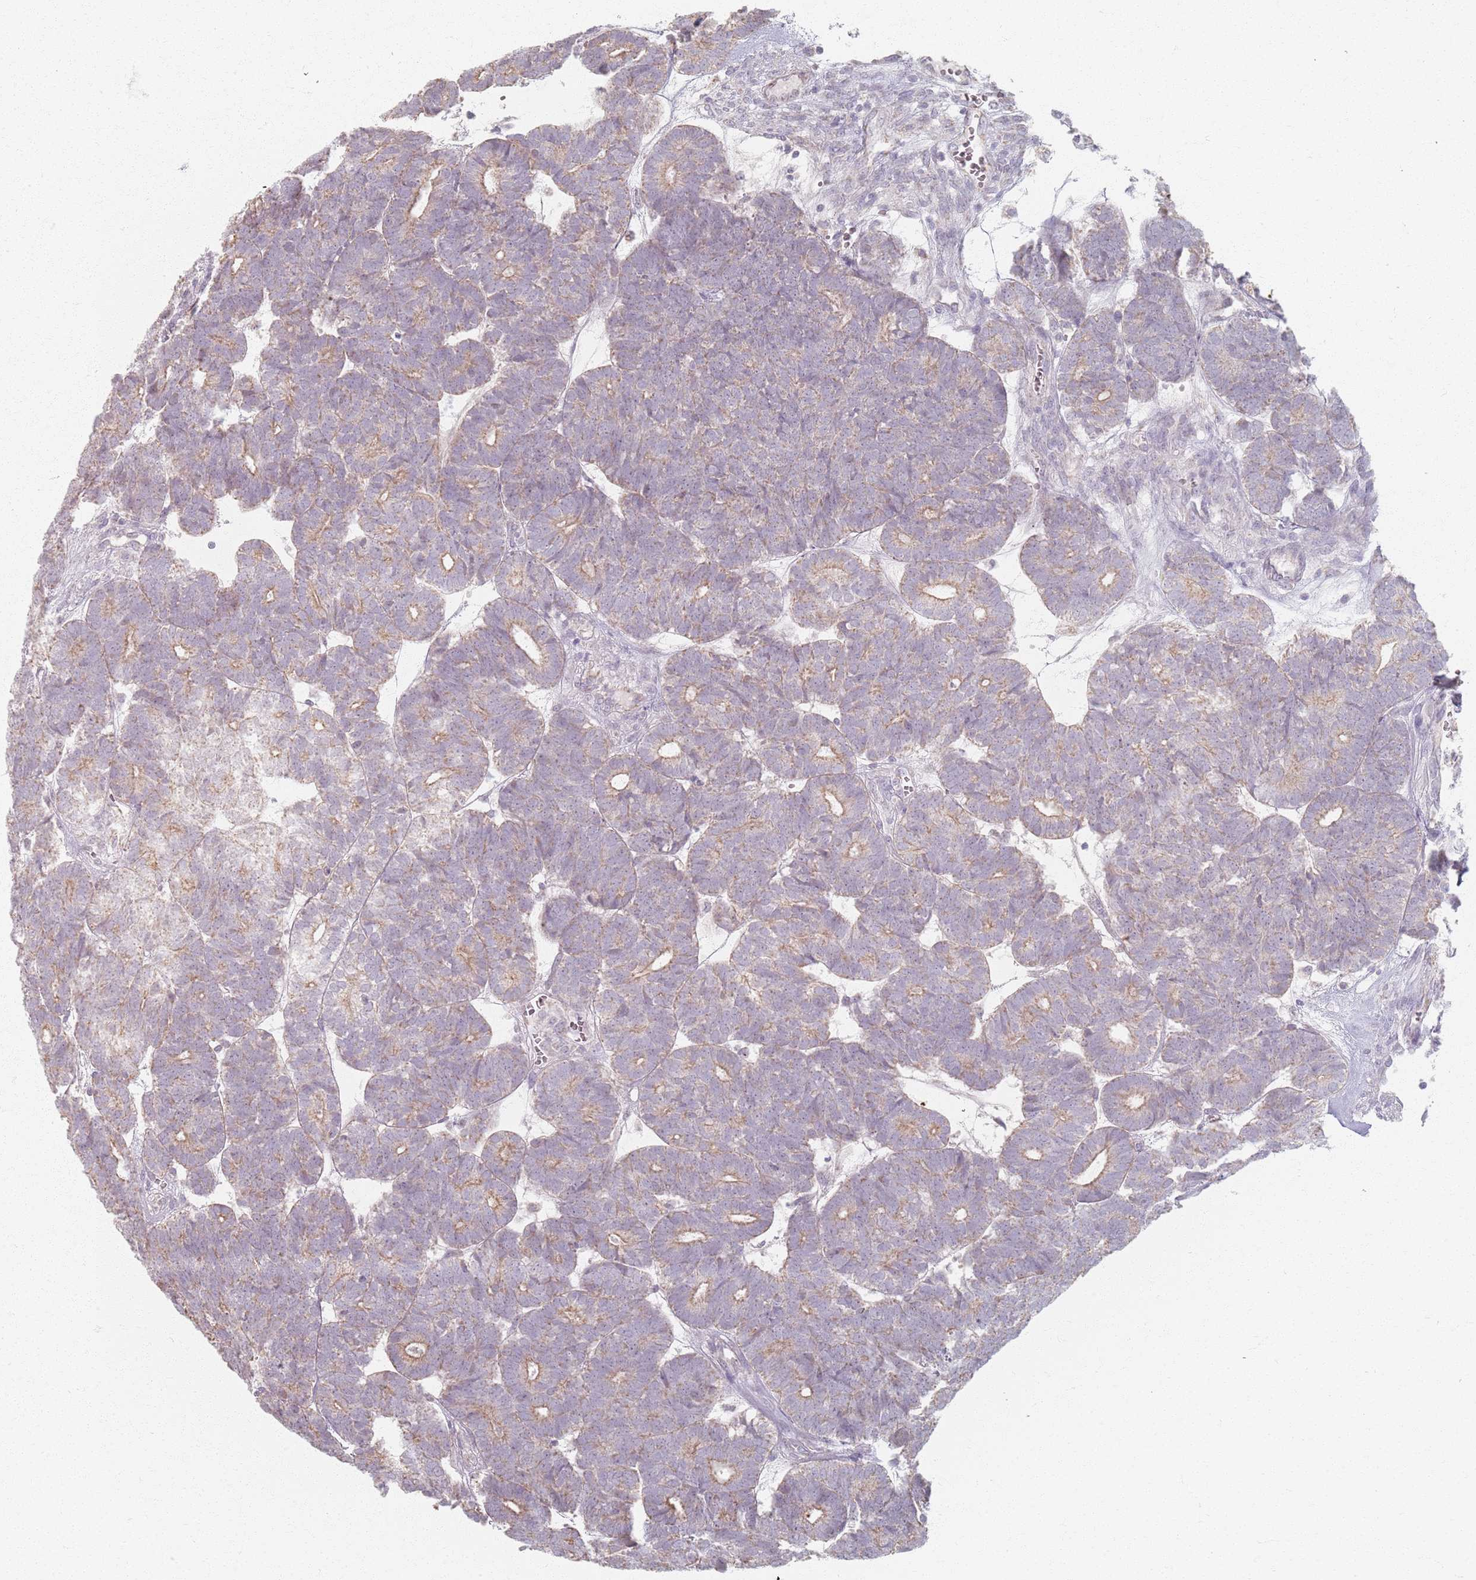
{"staining": {"intensity": "weak", "quantity": "25%-75%", "location": "cytoplasmic/membranous"}, "tissue": "head and neck cancer", "cell_type": "Tumor cells", "image_type": "cancer", "snomed": [{"axis": "morphology", "description": "Adenocarcinoma, NOS"}, {"axis": "topography", "description": "Head-Neck"}], "caption": "Protein expression analysis of head and neck adenocarcinoma exhibits weak cytoplasmic/membranous positivity in approximately 25%-75% of tumor cells.", "gene": "PKD2L2", "patient": {"sex": "female", "age": 81}}